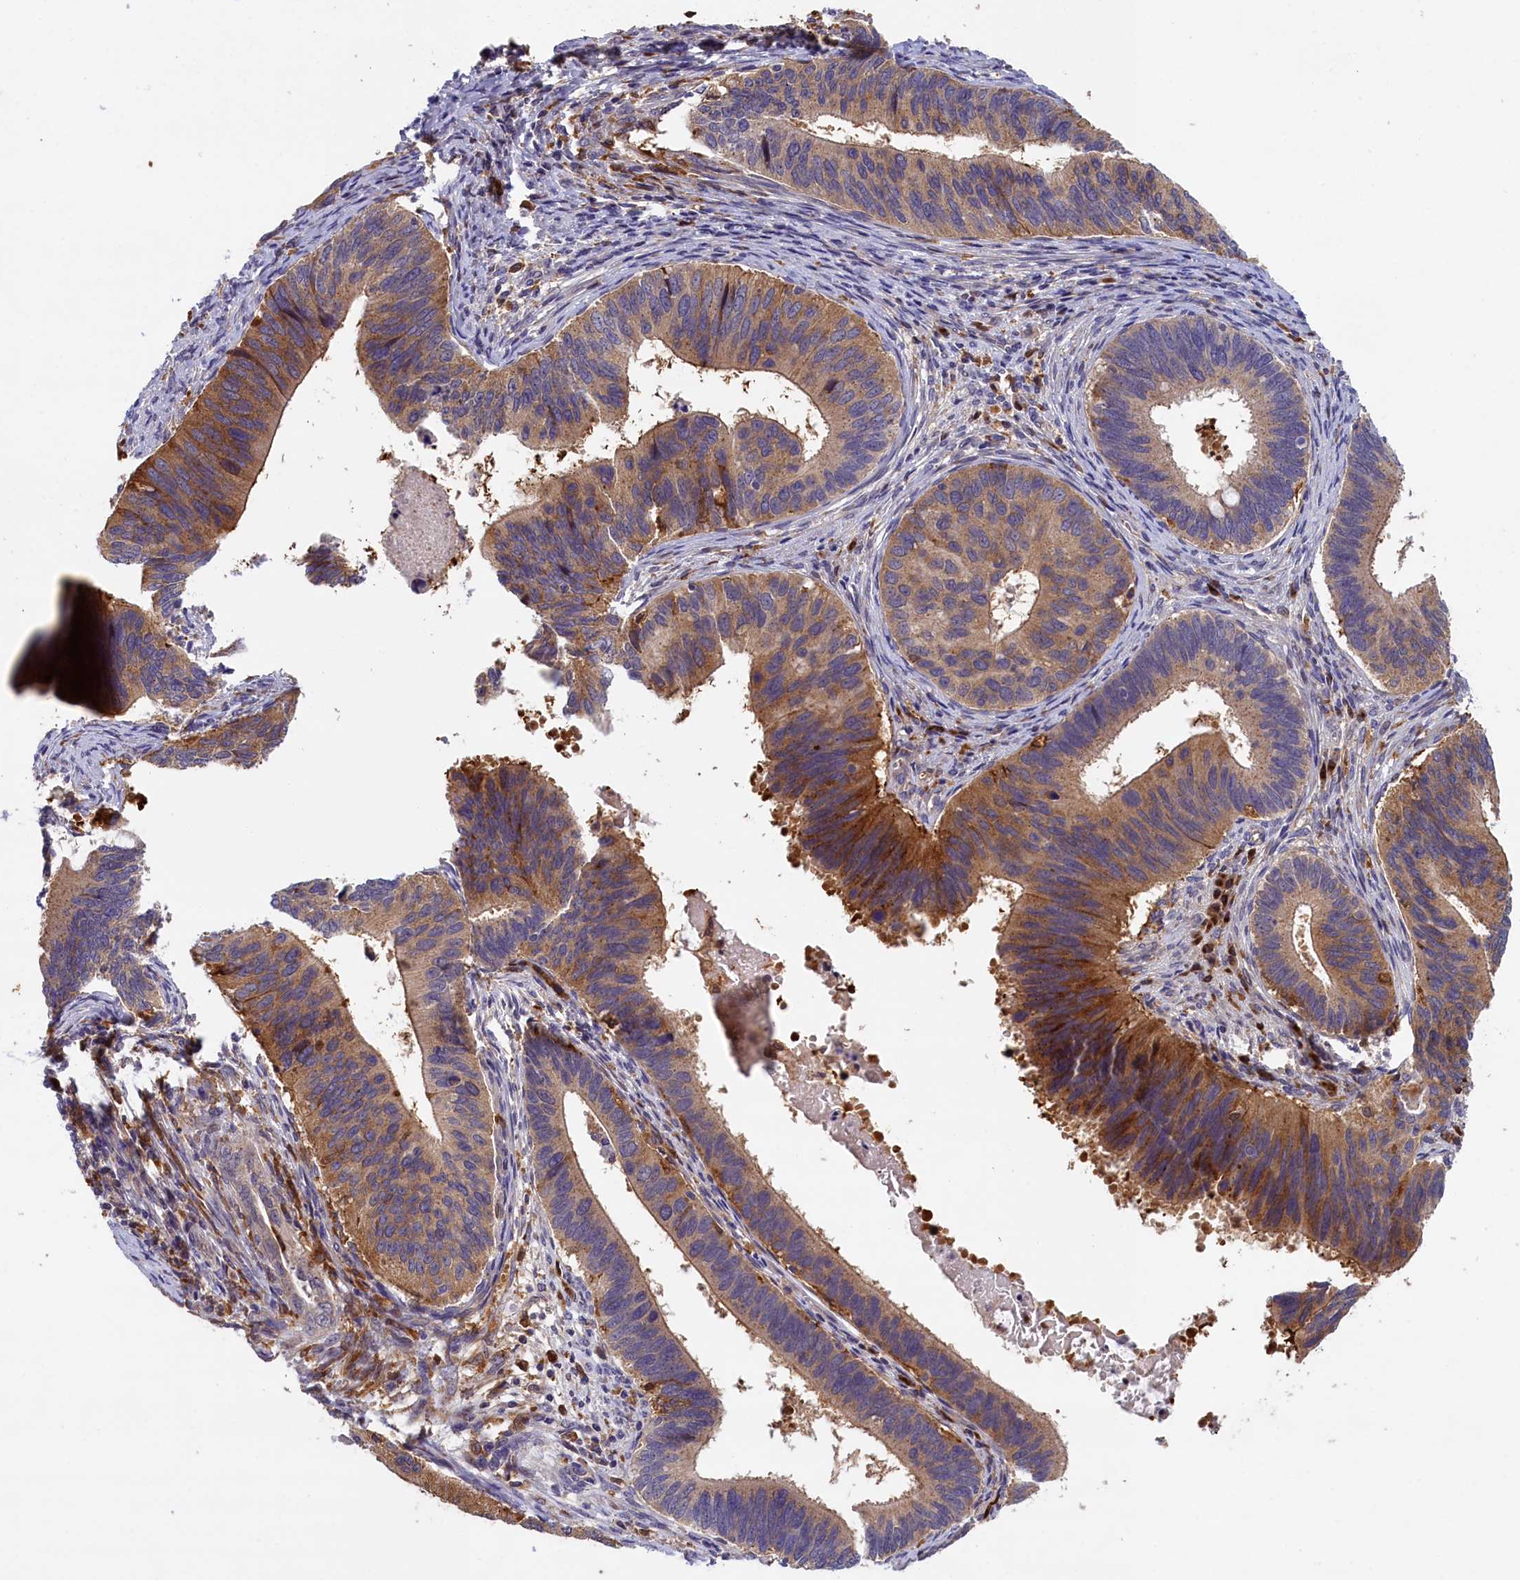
{"staining": {"intensity": "moderate", "quantity": "25%-75%", "location": "cytoplasmic/membranous"}, "tissue": "cervical cancer", "cell_type": "Tumor cells", "image_type": "cancer", "snomed": [{"axis": "morphology", "description": "Adenocarcinoma, NOS"}, {"axis": "topography", "description": "Cervix"}], "caption": "This is a histology image of immunohistochemistry staining of cervical adenocarcinoma, which shows moderate staining in the cytoplasmic/membranous of tumor cells.", "gene": "NAIP", "patient": {"sex": "female", "age": 42}}